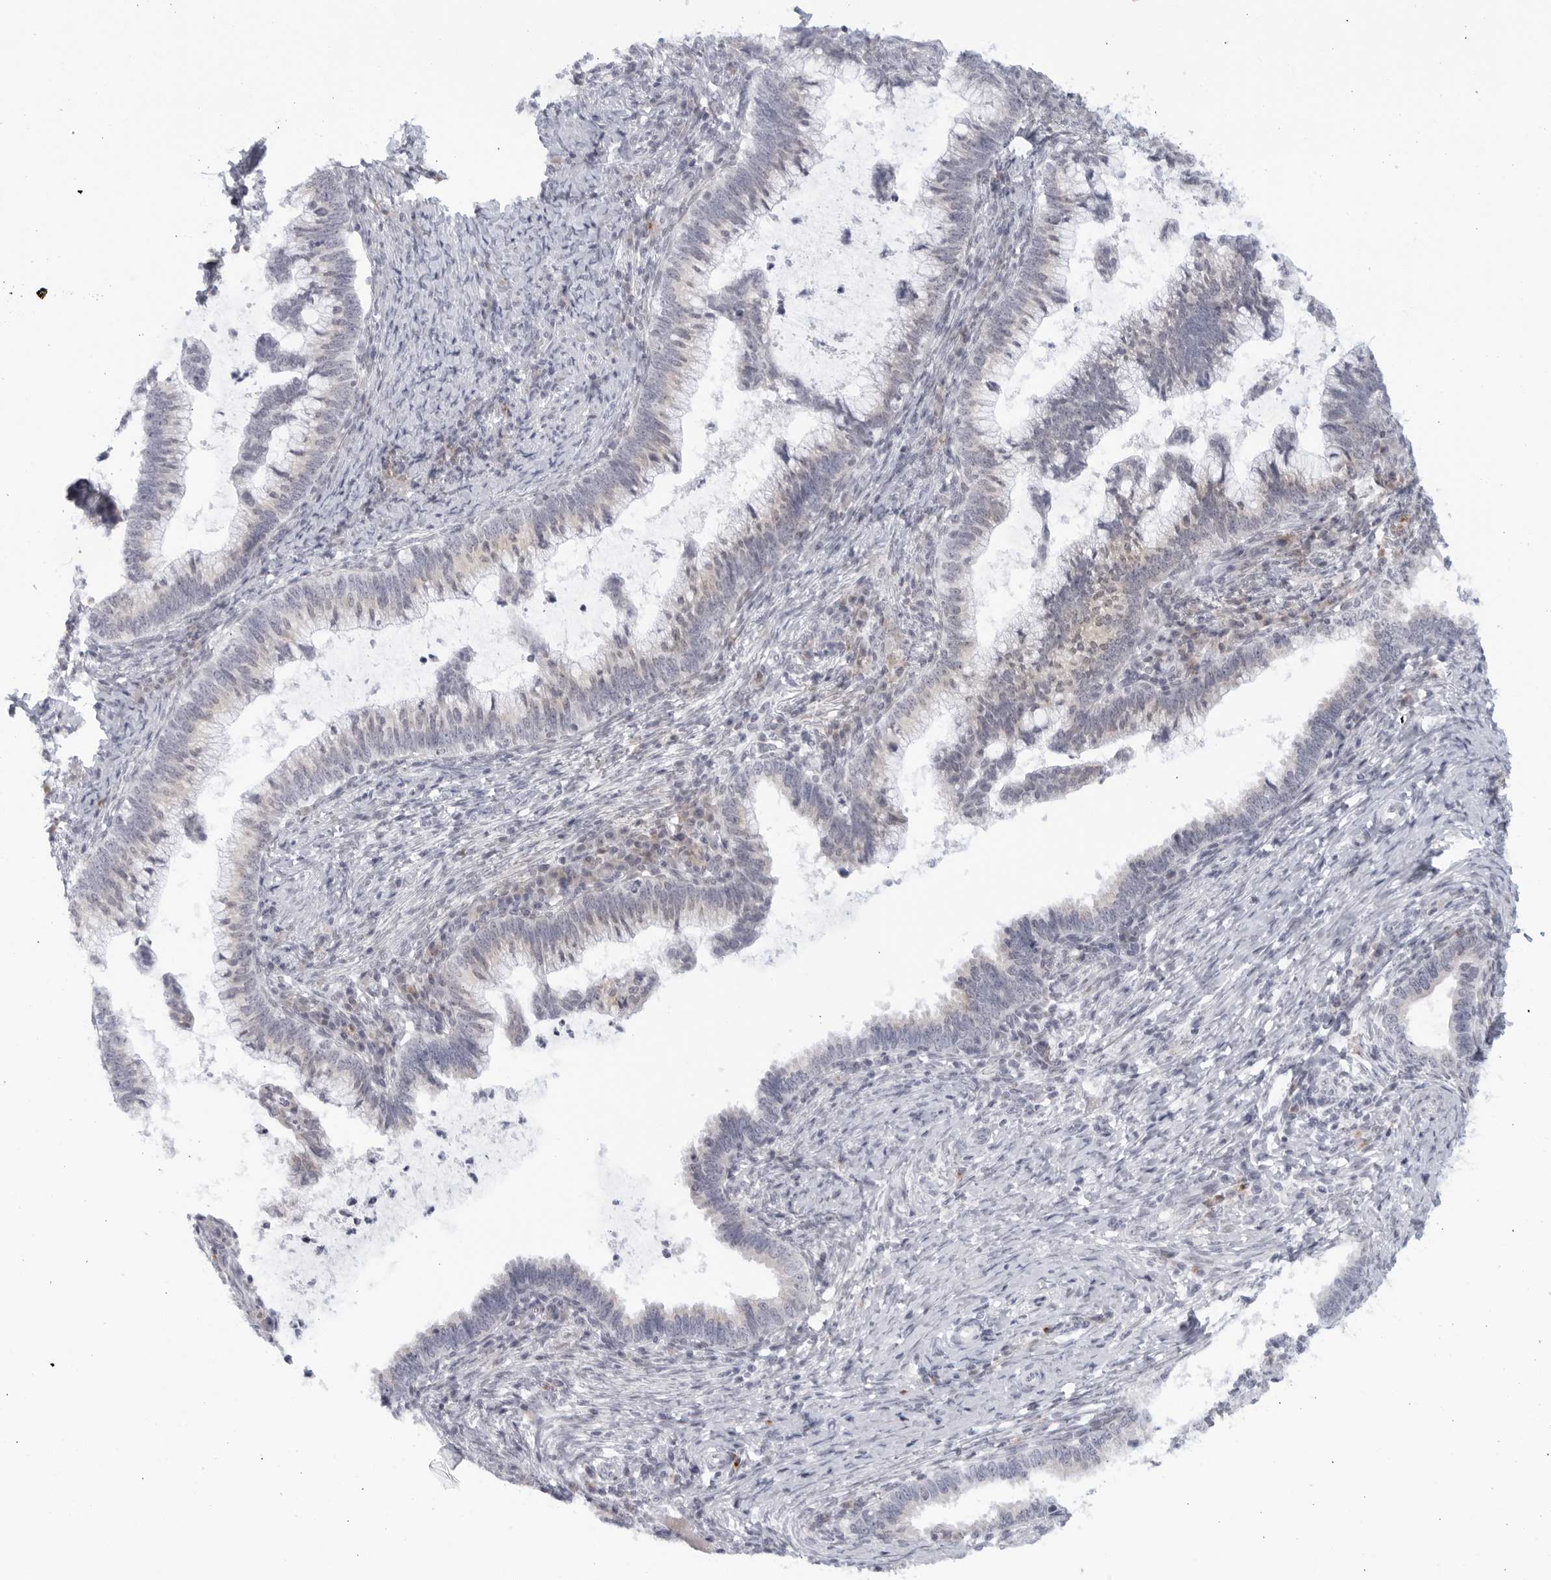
{"staining": {"intensity": "negative", "quantity": "none", "location": "none"}, "tissue": "cervical cancer", "cell_type": "Tumor cells", "image_type": "cancer", "snomed": [{"axis": "morphology", "description": "Adenocarcinoma, NOS"}, {"axis": "topography", "description": "Cervix"}], "caption": "Immunohistochemical staining of cervical adenocarcinoma reveals no significant staining in tumor cells.", "gene": "WDTC1", "patient": {"sex": "female", "age": 36}}